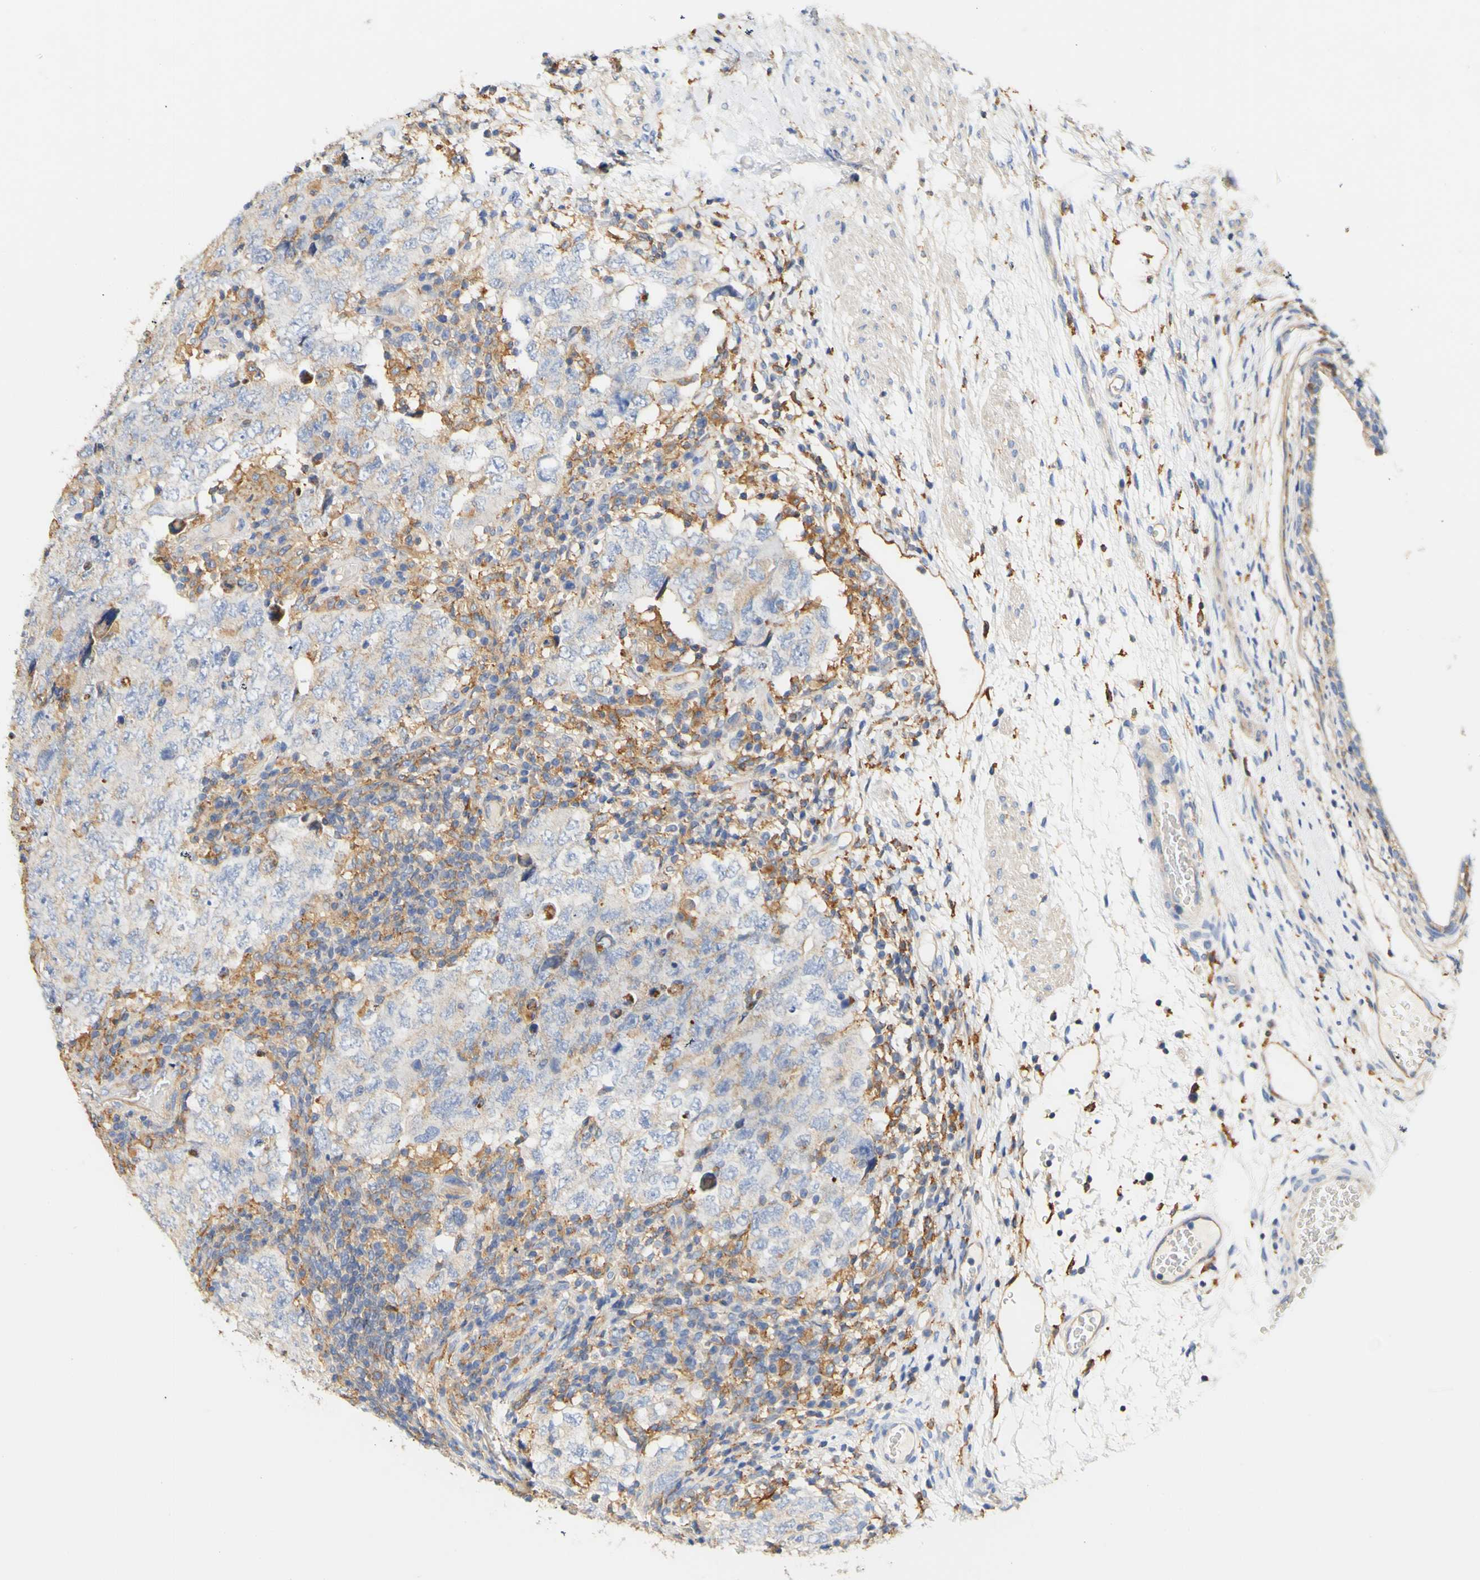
{"staining": {"intensity": "weak", "quantity": "<25%", "location": "cytoplasmic/membranous"}, "tissue": "testis cancer", "cell_type": "Tumor cells", "image_type": "cancer", "snomed": [{"axis": "morphology", "description": "Carcinoma, Embryonal, NOS"}, {"axis": "topography", "description": "Testis"}], "caption": "This is a histopathology image of immunohistochemistry staining of testis embryonal carcinoma, which shows no positivity in tumor cells.", "gene": "PCDH7", "patient": {"sex": "male", "age": 26}}